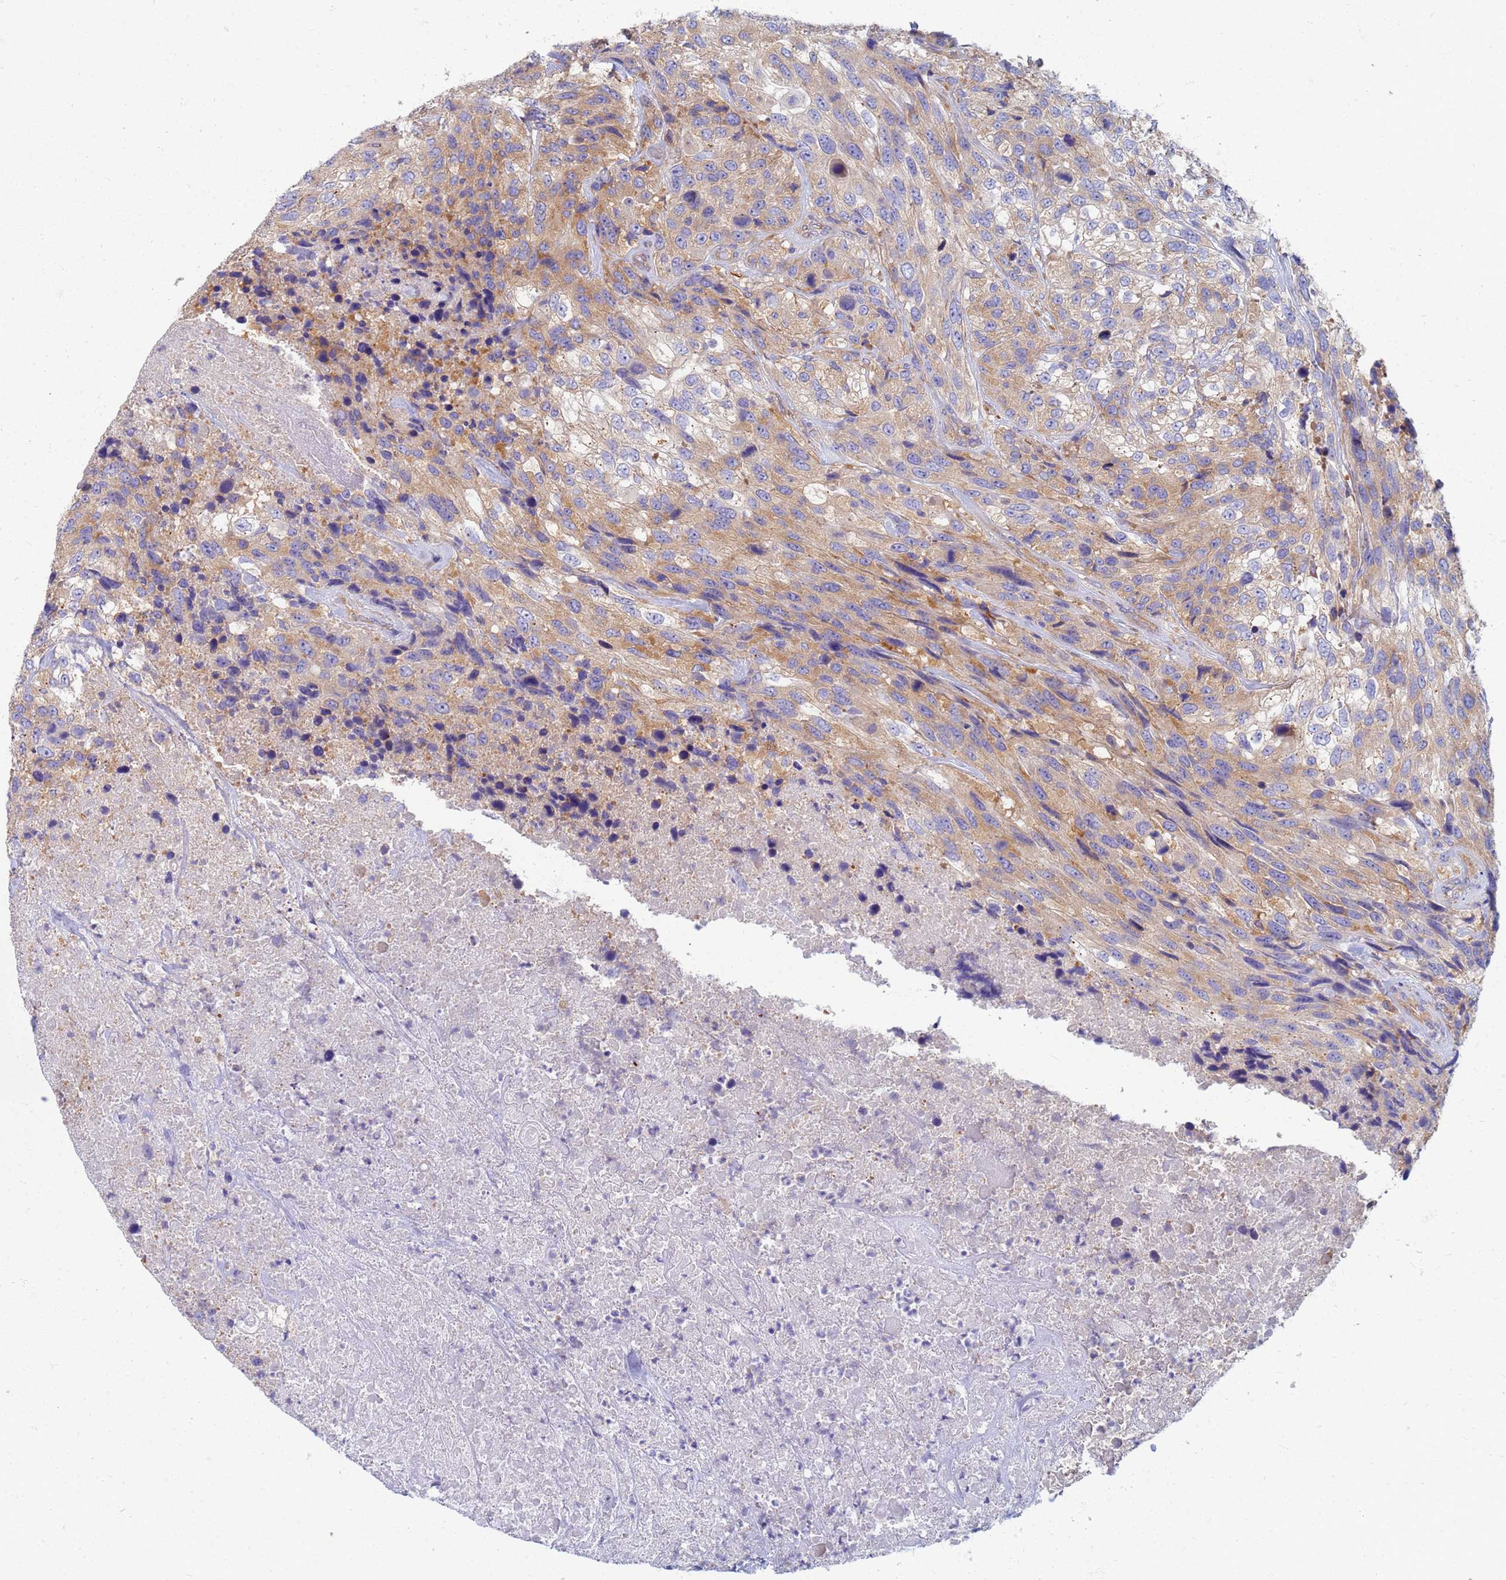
{"staining": {"intensity": "moderate", "quantity": "<25%", "location": "cytoplasmic/membranous"}, "tissue": "urothelial cancer", "cell_type": "Tumor cells", "image_type": "cancer", "snomed": [{"axis": "morphology", "description": "Urothelial carcinoma, High grade"}, {"axis": "topography", "description": "Urinary bladder"}], "caption": "Immunohistochemical staining of high-grade urothelial carcinoma exhibits low levels of moderate cytoplasmic/membranous positivity in approximately <25% of tumor cells. (DAB = brown stain, brightfield microscopy at high magnification).", "gene": "EEA1", "patient": {"sex": "female", "age": 70}}